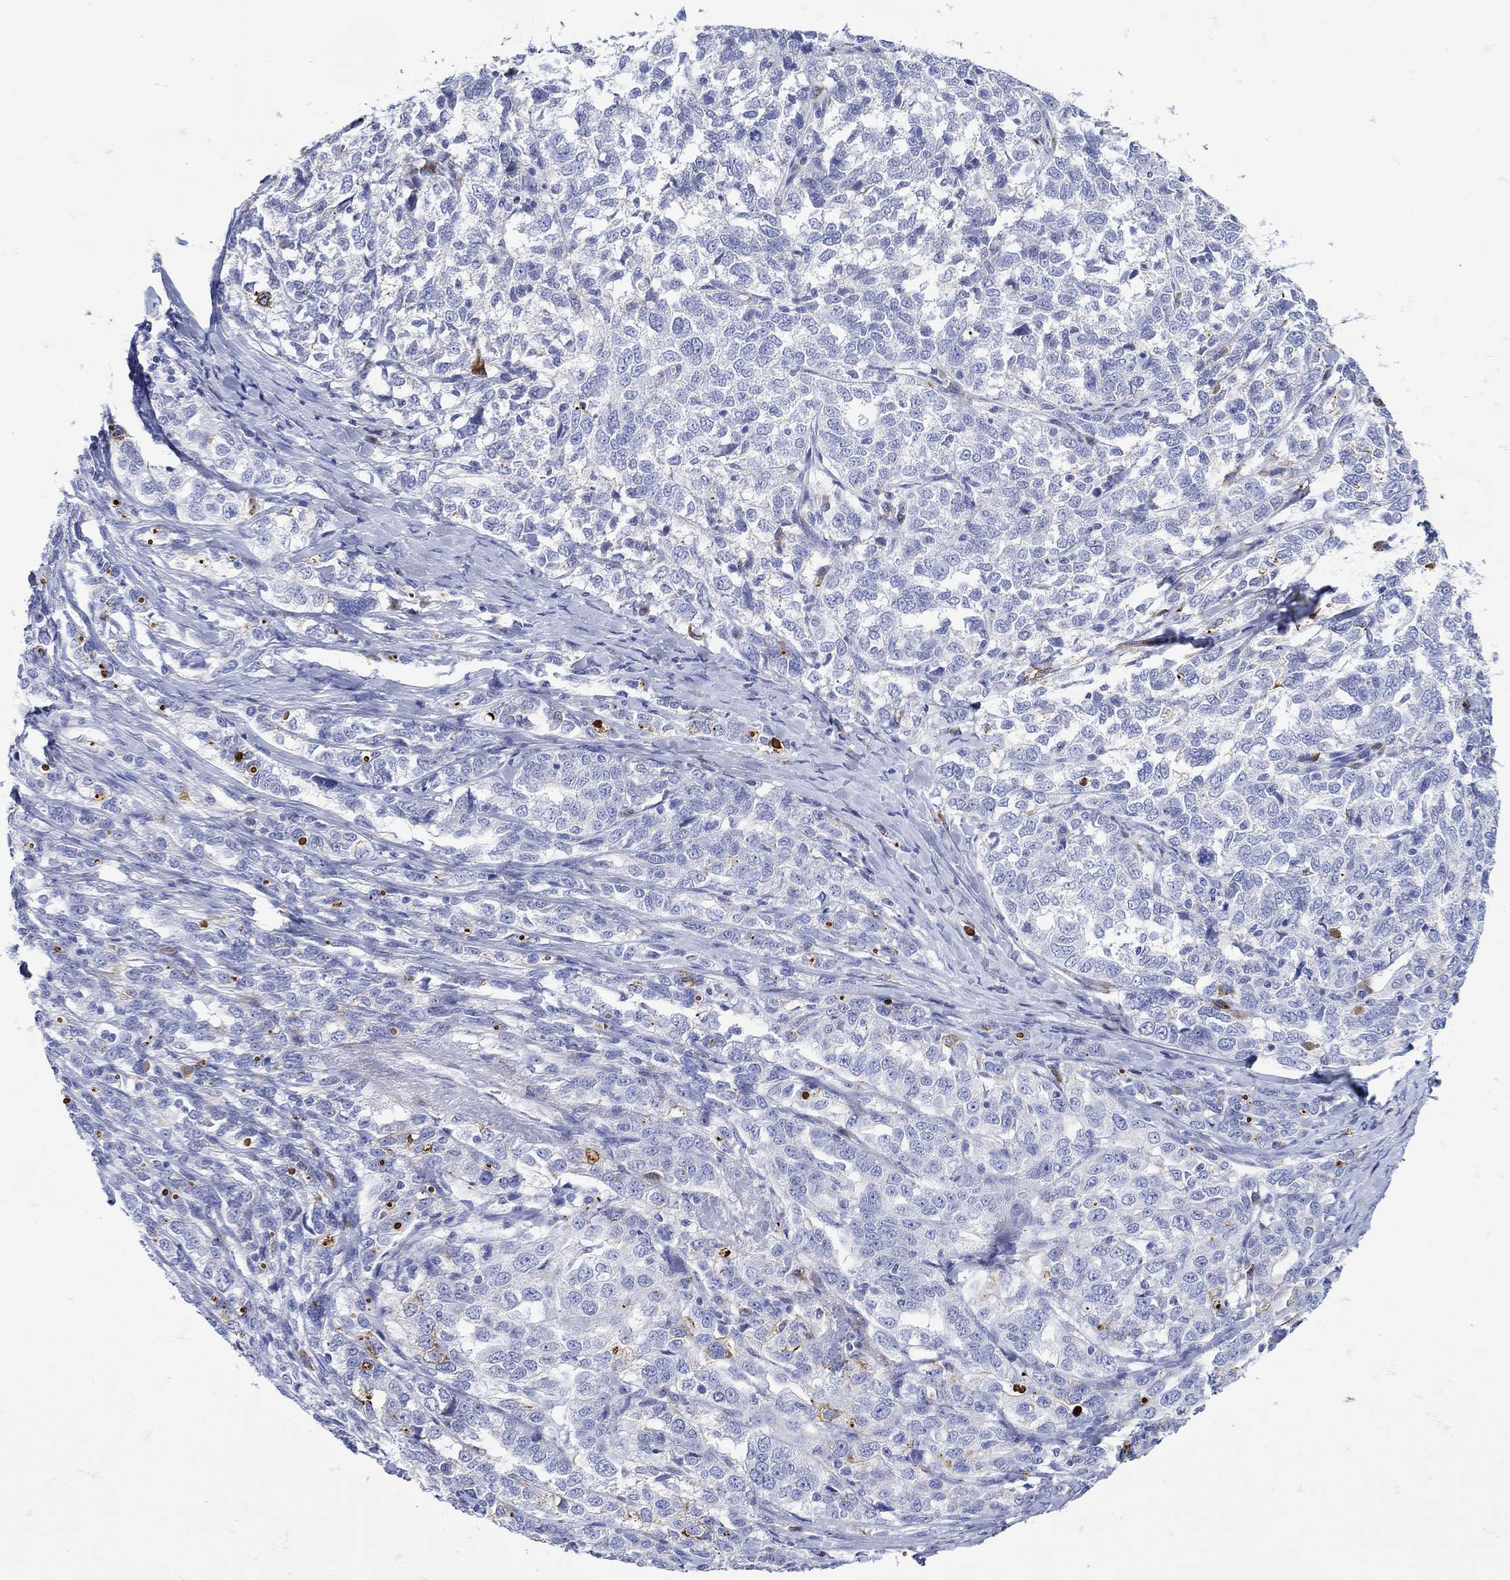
{"staining": {"intensity": "moderate", "quantity": "<25%", "location": "cytoplasmic/membranous"}, "tissue": "ovarian cancer", "cell_type": "Tumor cells", "image_type": "cancer", "snomed": [{"axis": "morphology", "description": "Cystadenocarcinoma, serous, NOS"}, {"axis": "topography", "description": "Ovary"}], "caption": "IHC of serous cystadenocarcinoma (ovarian) shows low levels of moderate cytoplasmic/membranous expression in approximately <25% of tumor cells.", "gene": "ANKMY1", "patient": {"sex": "female", "age": 71}}